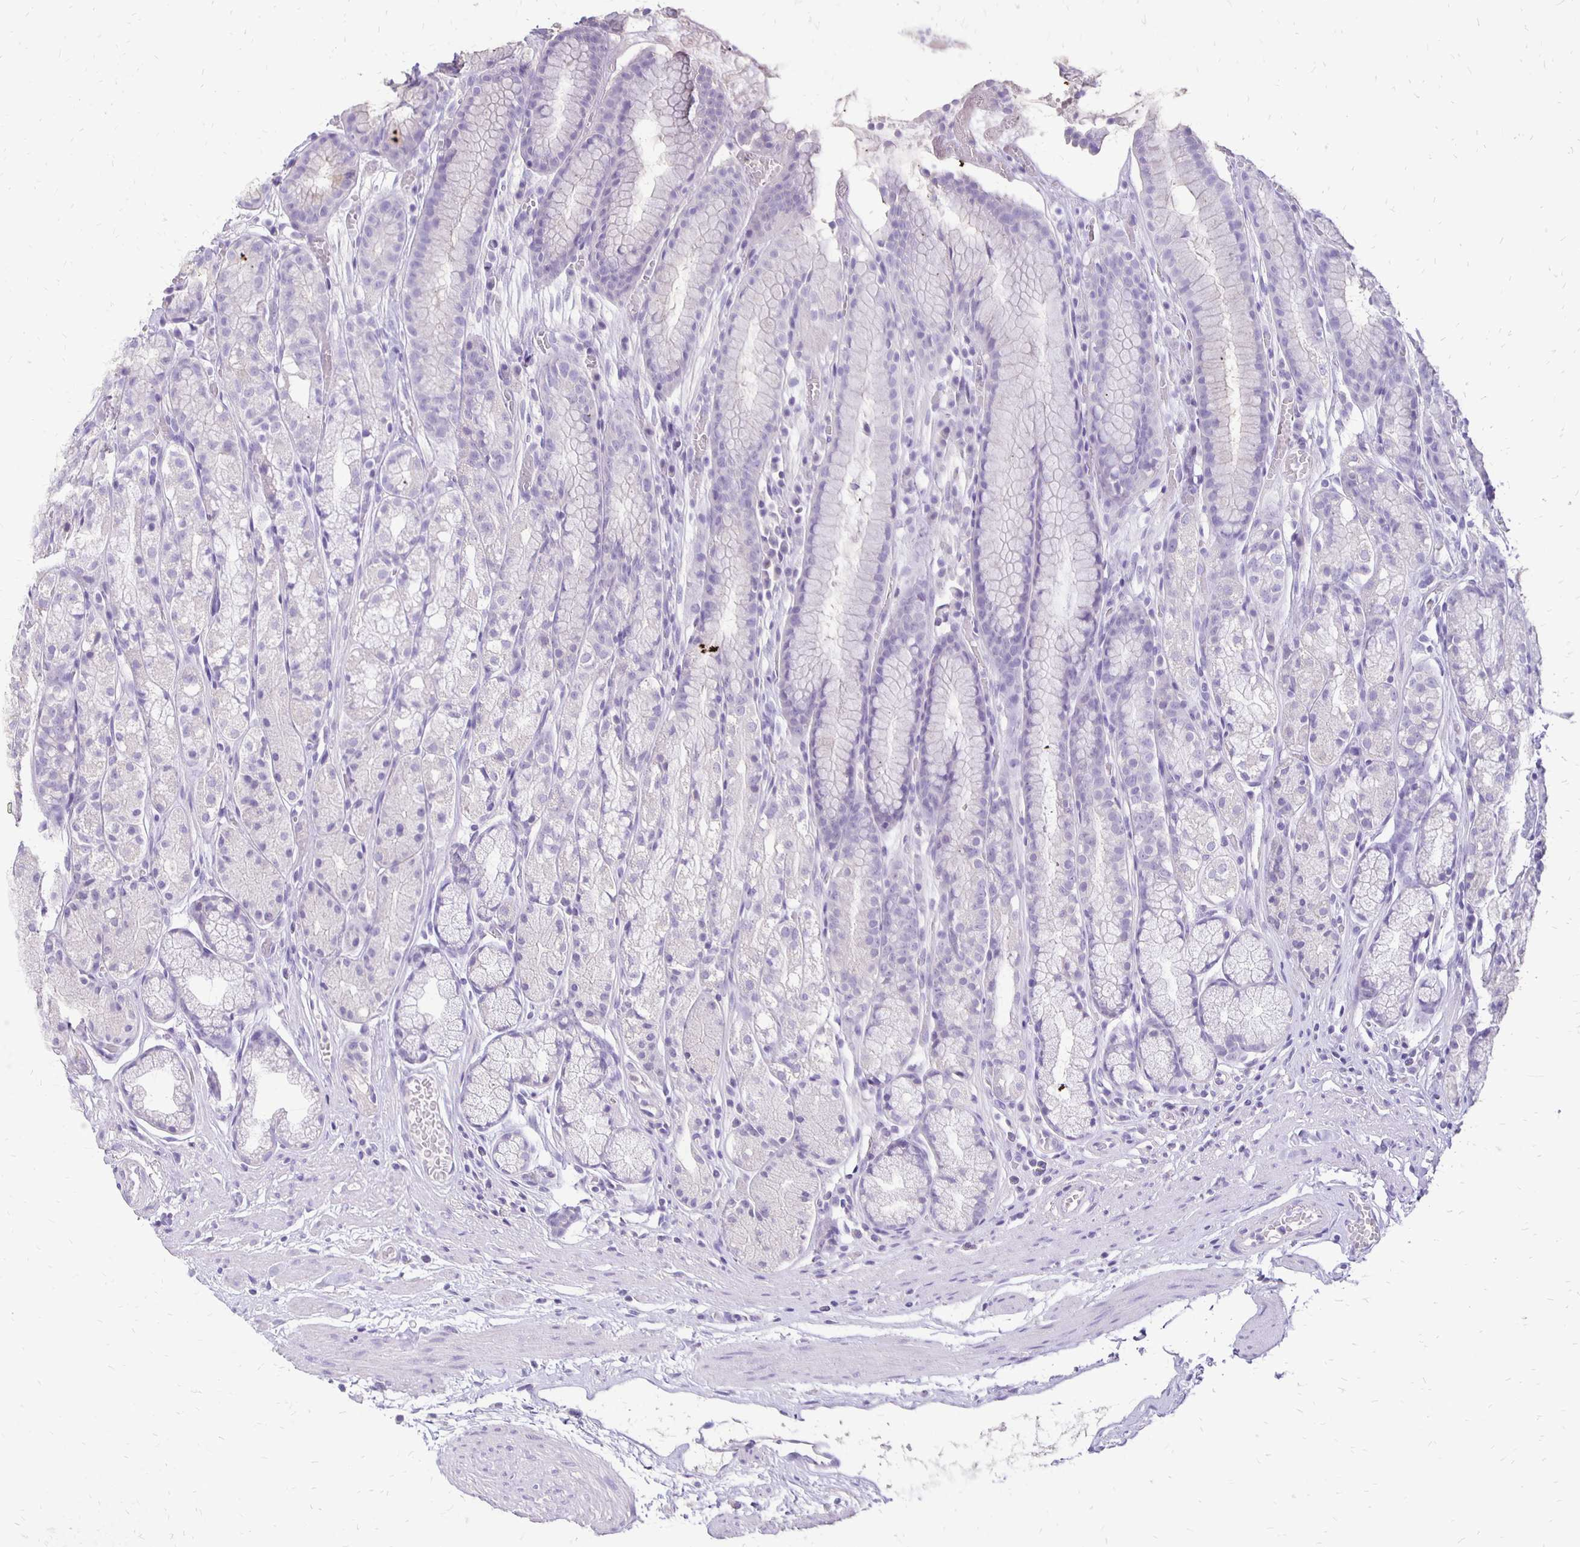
{"staining": {"intensity": "negative", "quantity": "none", "location": "none"}, "tissue": "stomach", "cell_type": "Glandular cells", "image_type": "normal", "snomed": [{"axis": "morphology", "description": "Normal tissue, NOS"}, {"axis": "topography", "description": "Smooth muscle"}, {"axis": "topography", "description": "Stomach"}], "caption": "This is an IHC histopathology image of unremarkable stomach. There is no positivity in glandular cells.", "gene": "ANKRD45", "patient": {"sex": "male", "age": 70}}